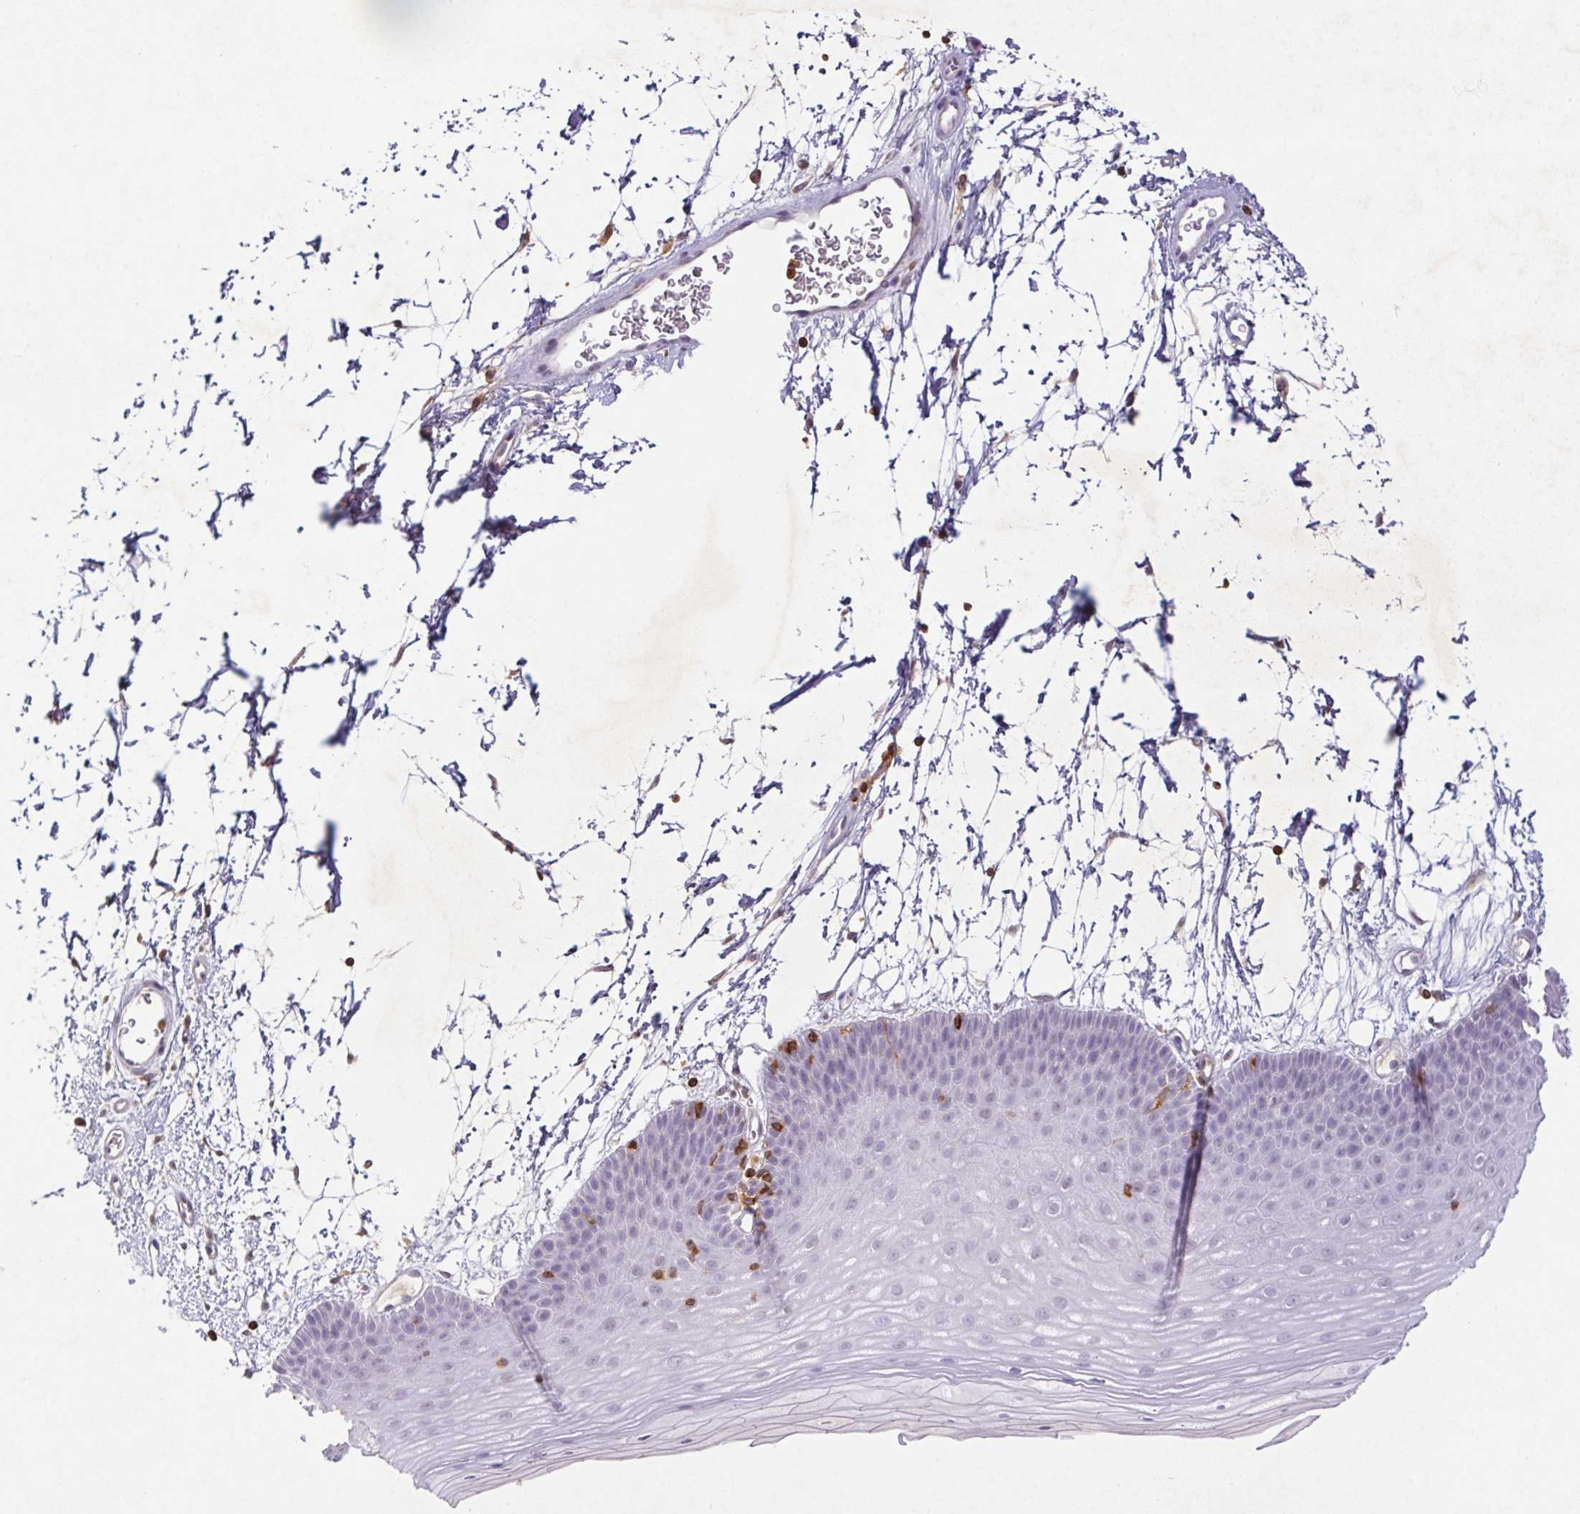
{"staining": {"intensity": "negative", "quantity": "none", "location": "none"}, "tissue": "skin", "cell_type": "Epidermal cells", "image_type": "normal", "snomed": [{"axis": "morphology", "description": "Normal tissue, NOS"}, {"axis": "topography", "description": "Anal"}], "caption": "This is a micrograph of immunohistochemistry (IHC) staining of benign skin, which shows no expression in epidermal cells. The staining is performed using DAB brown chromogen with nuclei counter-stained in using hematoxylin.", "gene": "APBB1IP", "patient": {"sex": "male", "age": 53}}